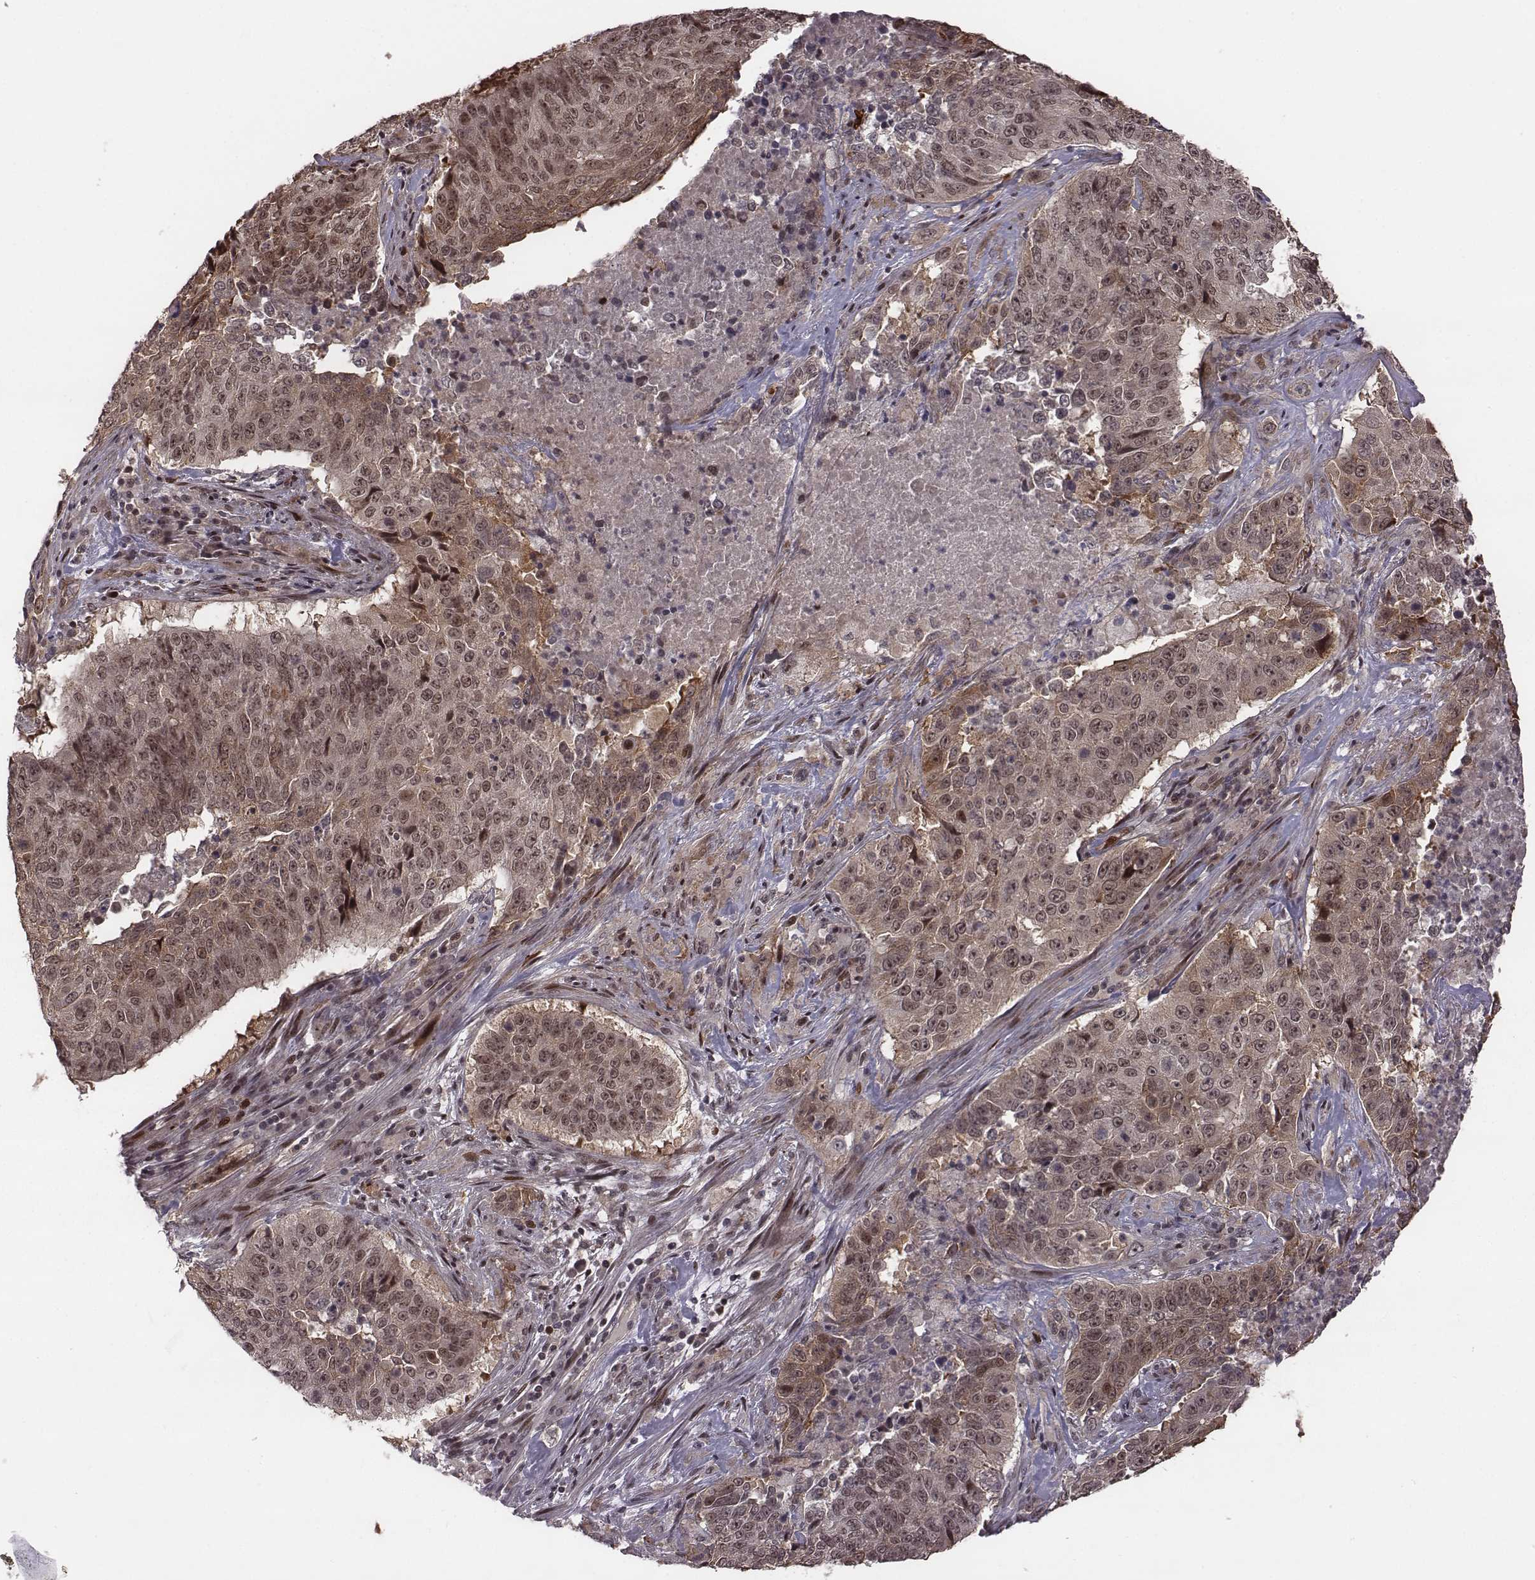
{"staining": {"intensity": "weak", "quantity": ">75%", "location": "nuclear"}, "tissue": "lung cancer", "cell_type": "Tumor cells", "image_type": "cancer", "snomed": [{"axis": "morphology", "description": "Normal tissue, NOS"}, {"axis": "morphology", "description": "Squamous cell carcinoma, NOS"}, {"axis": "topography", "description": "Bronchus"}, {"axis": "topography", "description": "Lung"}], "caption": "Immunohistochemical staining of human lung squamous cell carcinoma shows low levels of weak nuclear expression in approximately >75% of tumor cells. The protein is stained brown, and the nuclei are stained in blue (DAB (3,3'-diaminobenzidine) IHC with brightfield microscopy, high magnification).", "gene": "RPL3", "patient": {"sex": "male", "age": 64}}